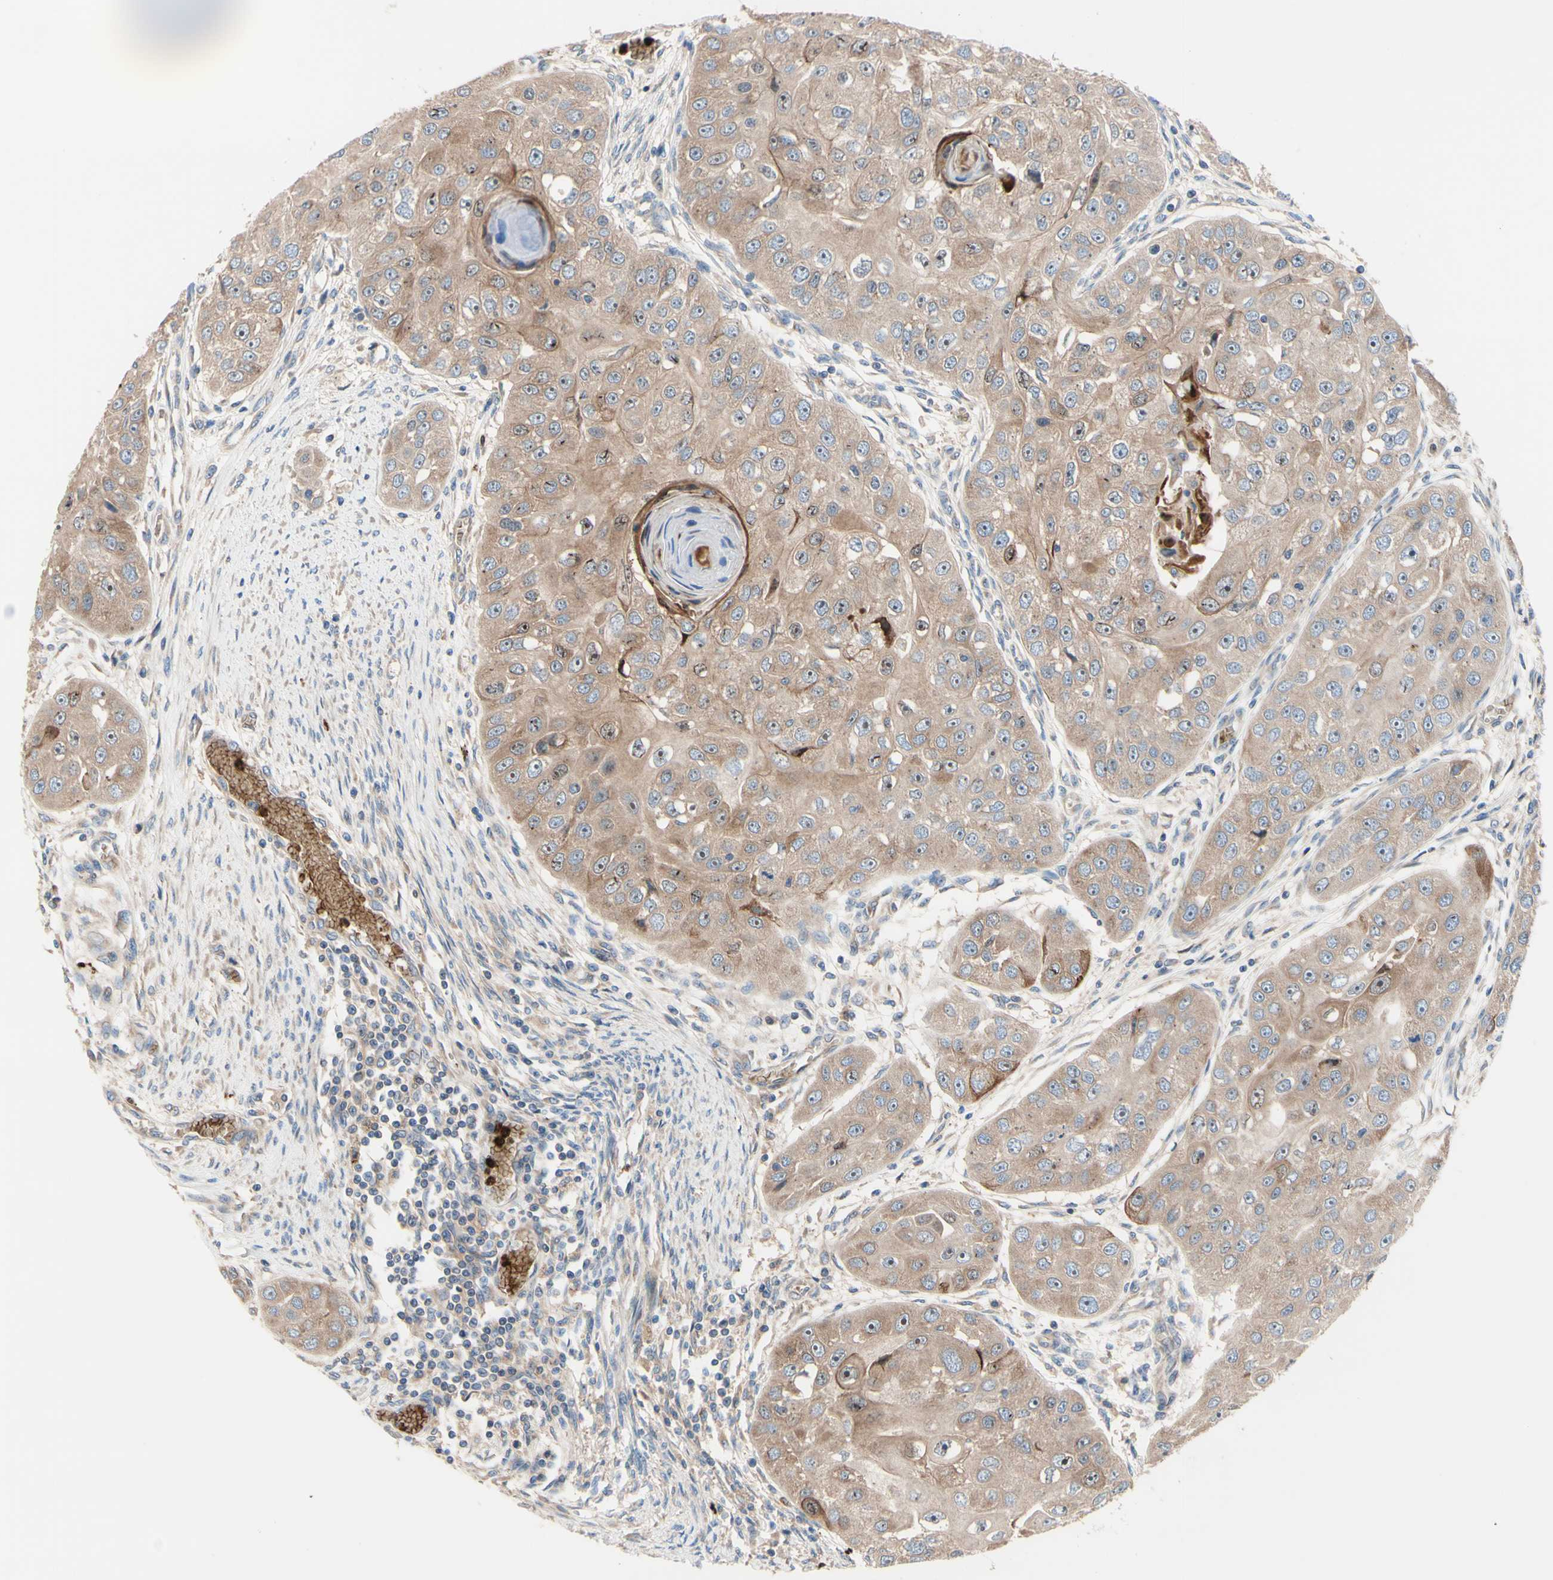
{"staining": {"intensity": "moderate", "quantity": ">75%", "location": "cytoplasmic/membranous,nuclear"}, "tissue": "head and neck cancer", "cell_type": "Tumor cells", "image_type": "cancer", "snomed": [{"axis": "morphology", "description": "Normal tissue, NOS"}, {"axis": "morphology", "description": "Squamous cell carcinoma, NOS"}, {"axis": "topography", "description": "Skeletal muscle"}, {"axis": "topography", "description": "Head-Neck"}], "caption": "A photomicrograph of human head and neck cancer stained for a protein exhibits moderate cytoplasmic/membranous and nuclear brown staining in tumor cells. (DAB (3,3'-diaminobenzidine) IHC with brightfield microscopy, high magnification).", "gene": "USP9X", "patient": {"sex": "male", "age": 51}}